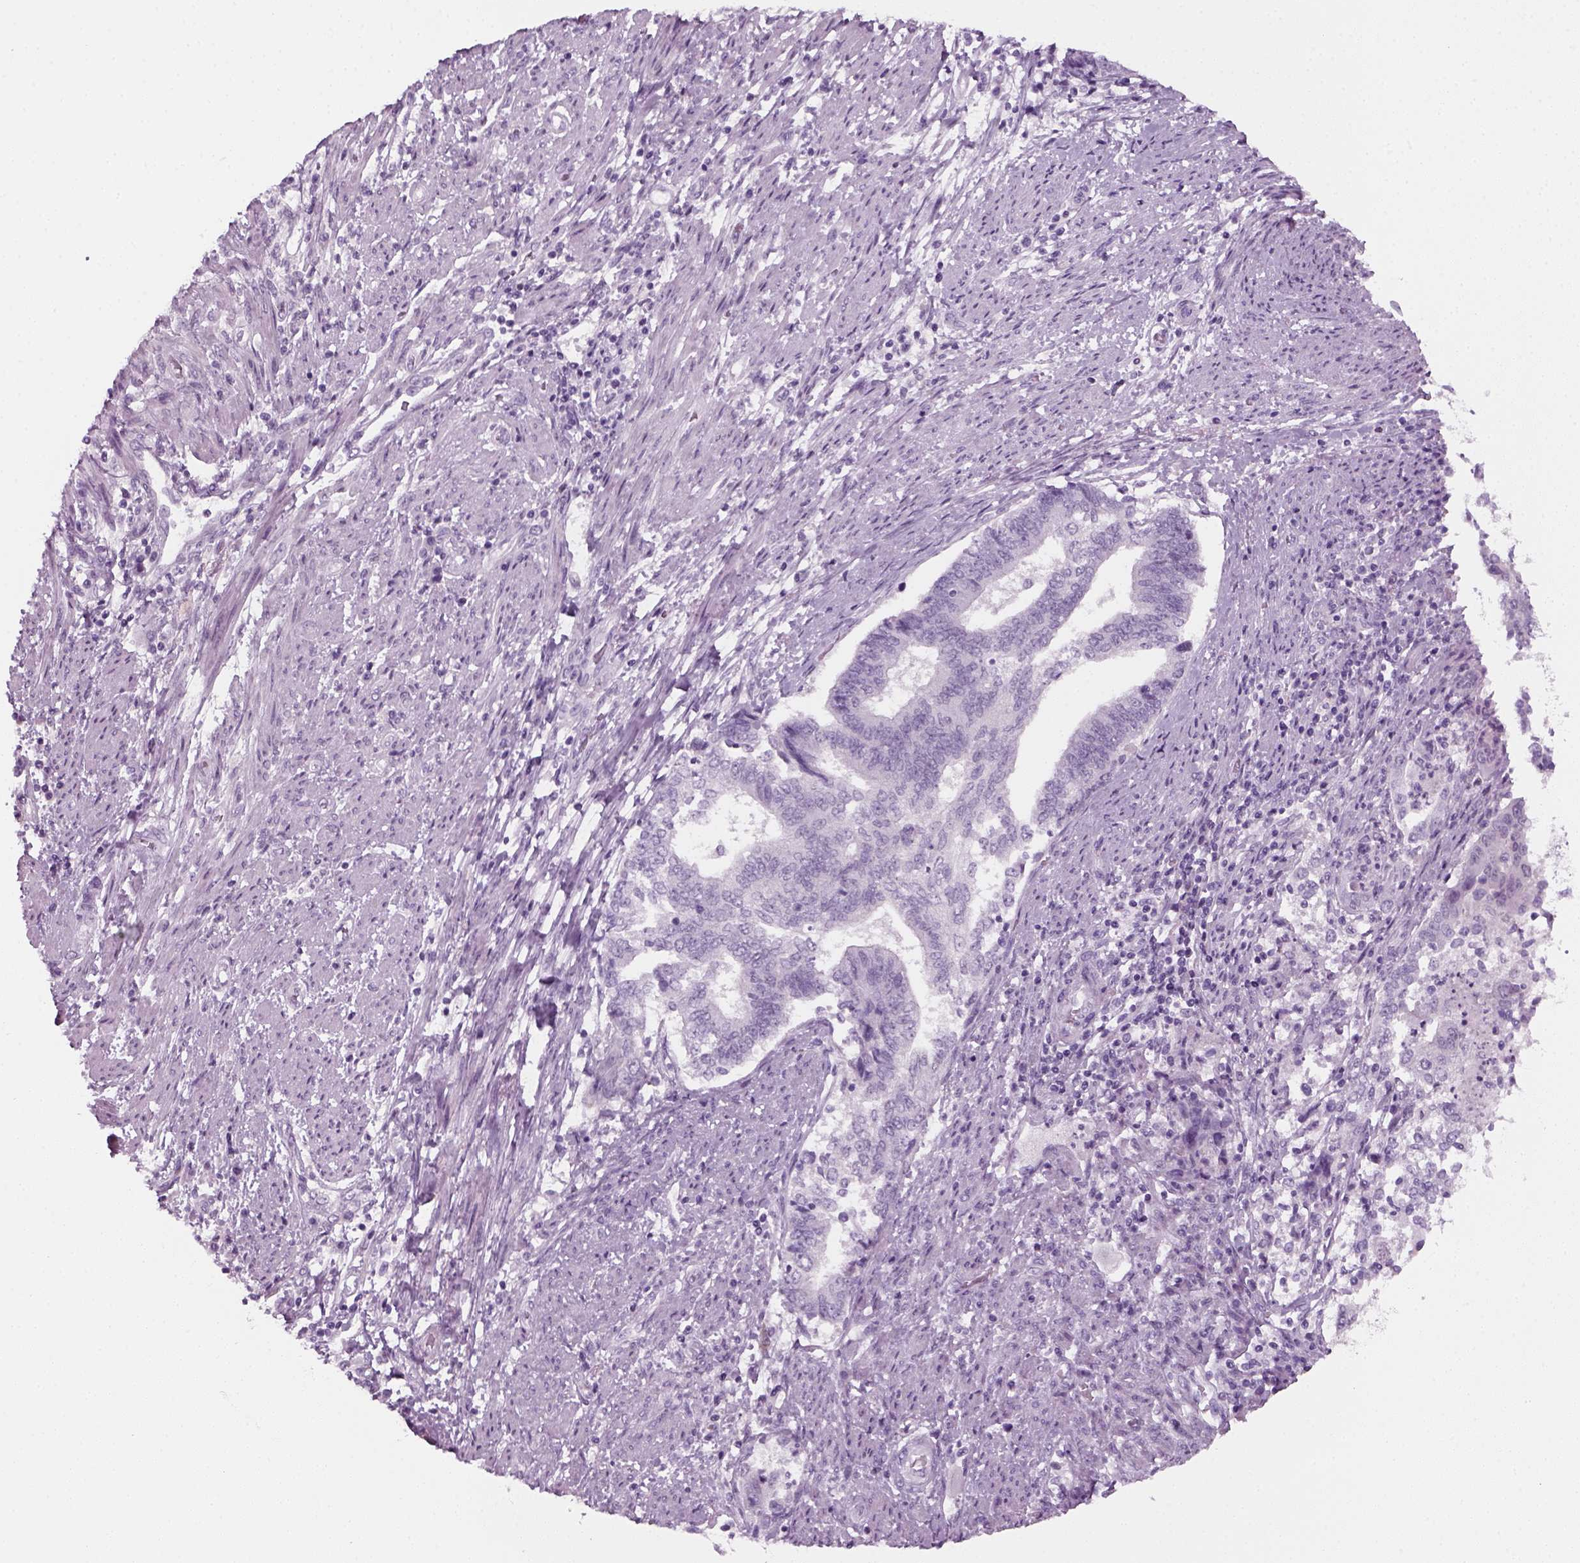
{"staining": {"intensity": "negative", "quantity": "none", "location": "none"}, "tissue": "endometrial cancer", "cell_type": "Tumor cells", "image_type": "cancer", "snomed": [{"axis": "morphology", "description": "Adenocarcinoma, NOS"}, {"axis": "topography", "description": "Endometrium"}], "caption": "A micrograph of human endometrial cancer (adenocarcinoma) is negative for staining in tumor cells.", "gene": "KRT75", "patient": {"sex": "female", "age": 65}}